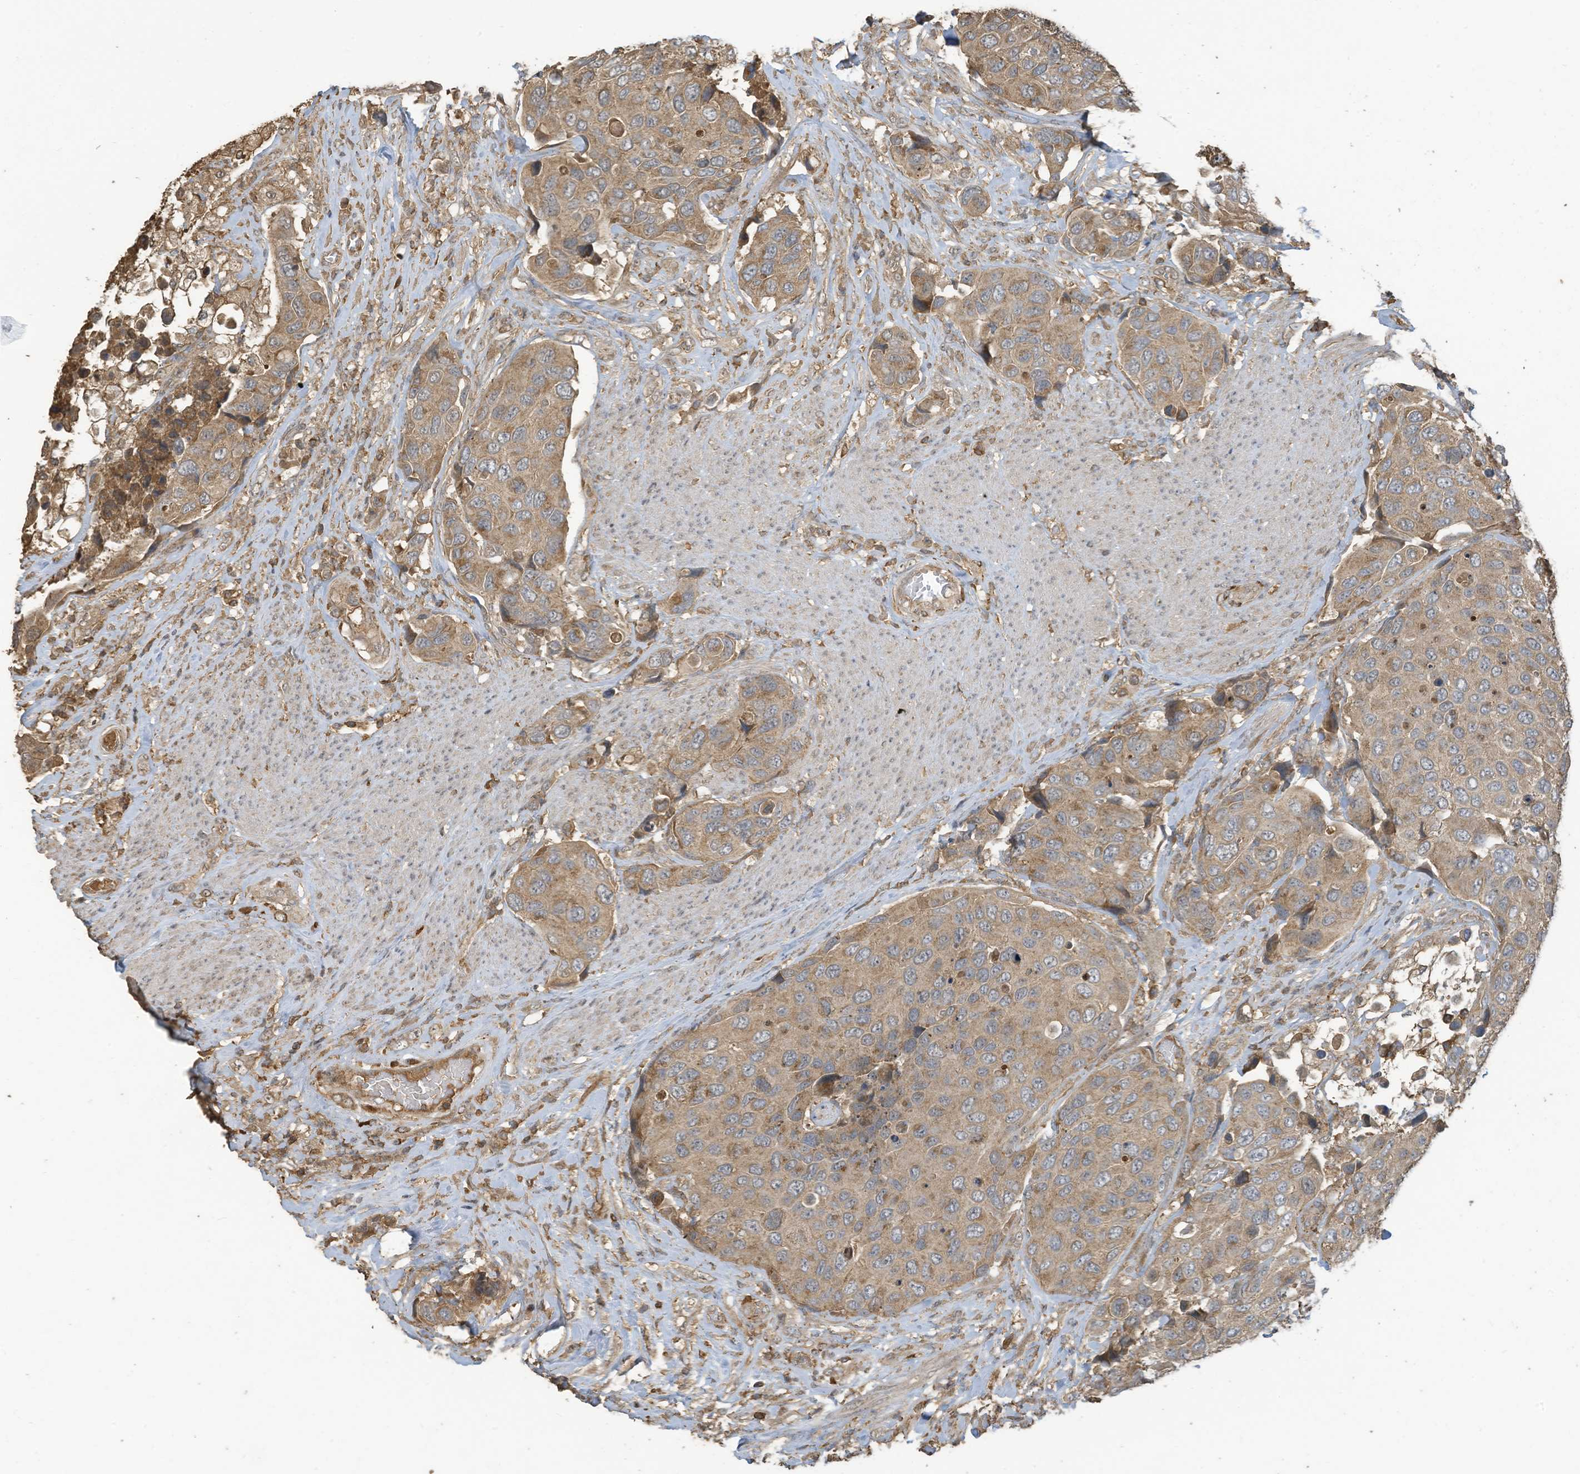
{"staining": {"intensity": "moderate", "quantity": ">75%", "location": "cytoplasmic/membranous"}, "tissue": "urothelial cancer", "cell_type": "Tumor cells", "image_type": "cancer", "snomed": [{"axis": "morphology", "description": "Urothelial carcinoma, High grade"}, {"axis": "topography", "description": "Urinary bladder"}], "caption": "Protein staining exhibits moderate cytoplasmic/membranous positivity in approximately >75% of tumor cells in urothelial carcinoma (high-grade).", "gene": "COX10", "patient": {"sex": "male", "age": 74}}